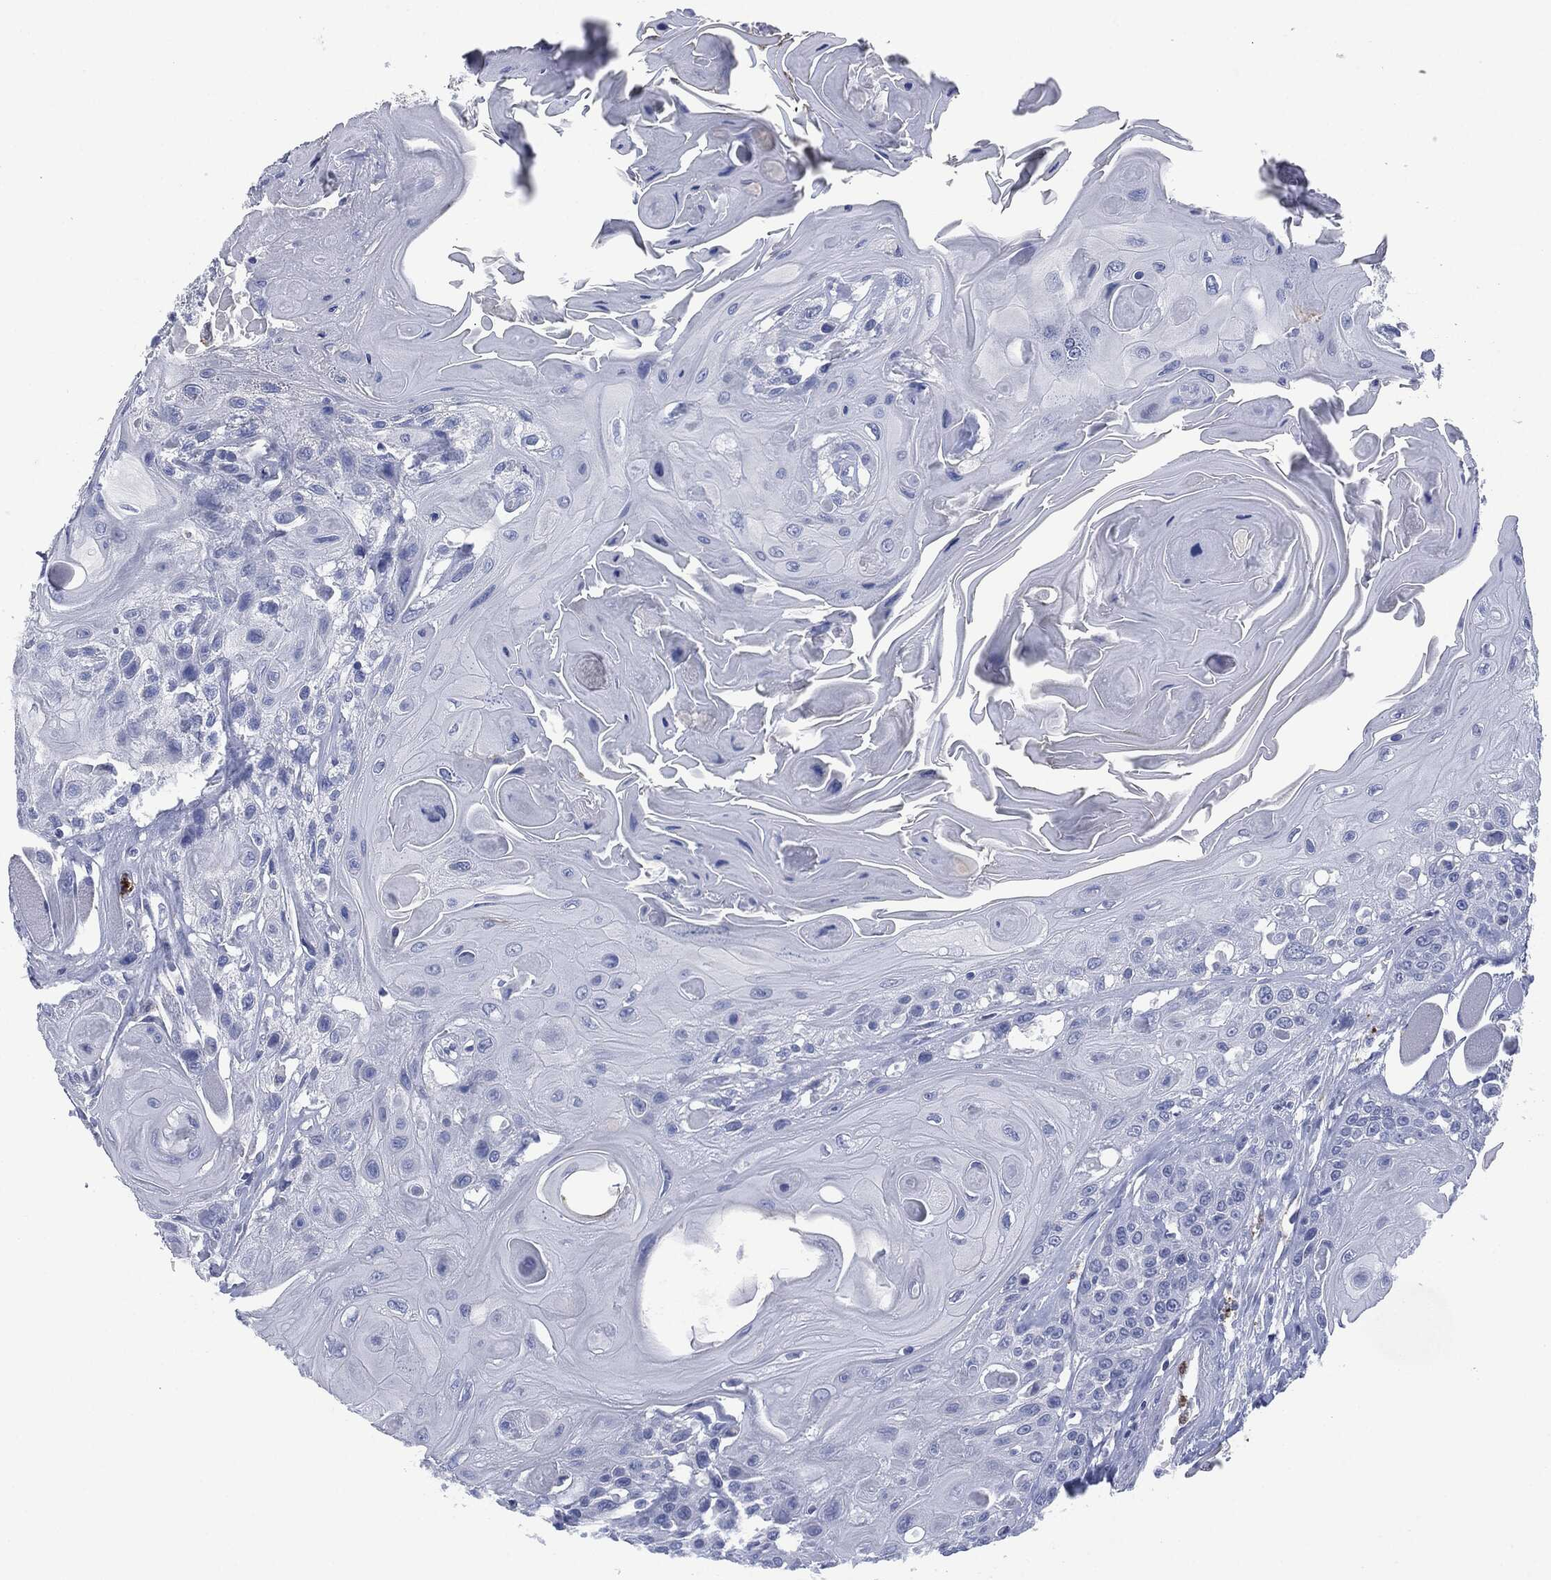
{"staining": {"intensity": "negative", "quantity": "none", "location": "none"}, "tissue": "head and neck cancer", "cell_type": "Tumor cells", "image_type": "cancer", "snomed": [{"axis": "morphology", "description": "Squamous cell carcinoma, NOS"}, {"axis": "topography", "description": "Head-Neck"}], "caption": "Immunohistochemistry histopathology image of head and neck cancer stained for a protein (brown), which exhibits no positivity in tumor cells. (DAB IHC visualized using brightfield microscopy, high magnification).", "gene": "CEACAM8", "patient": {"sex": "female", "age": 59}}